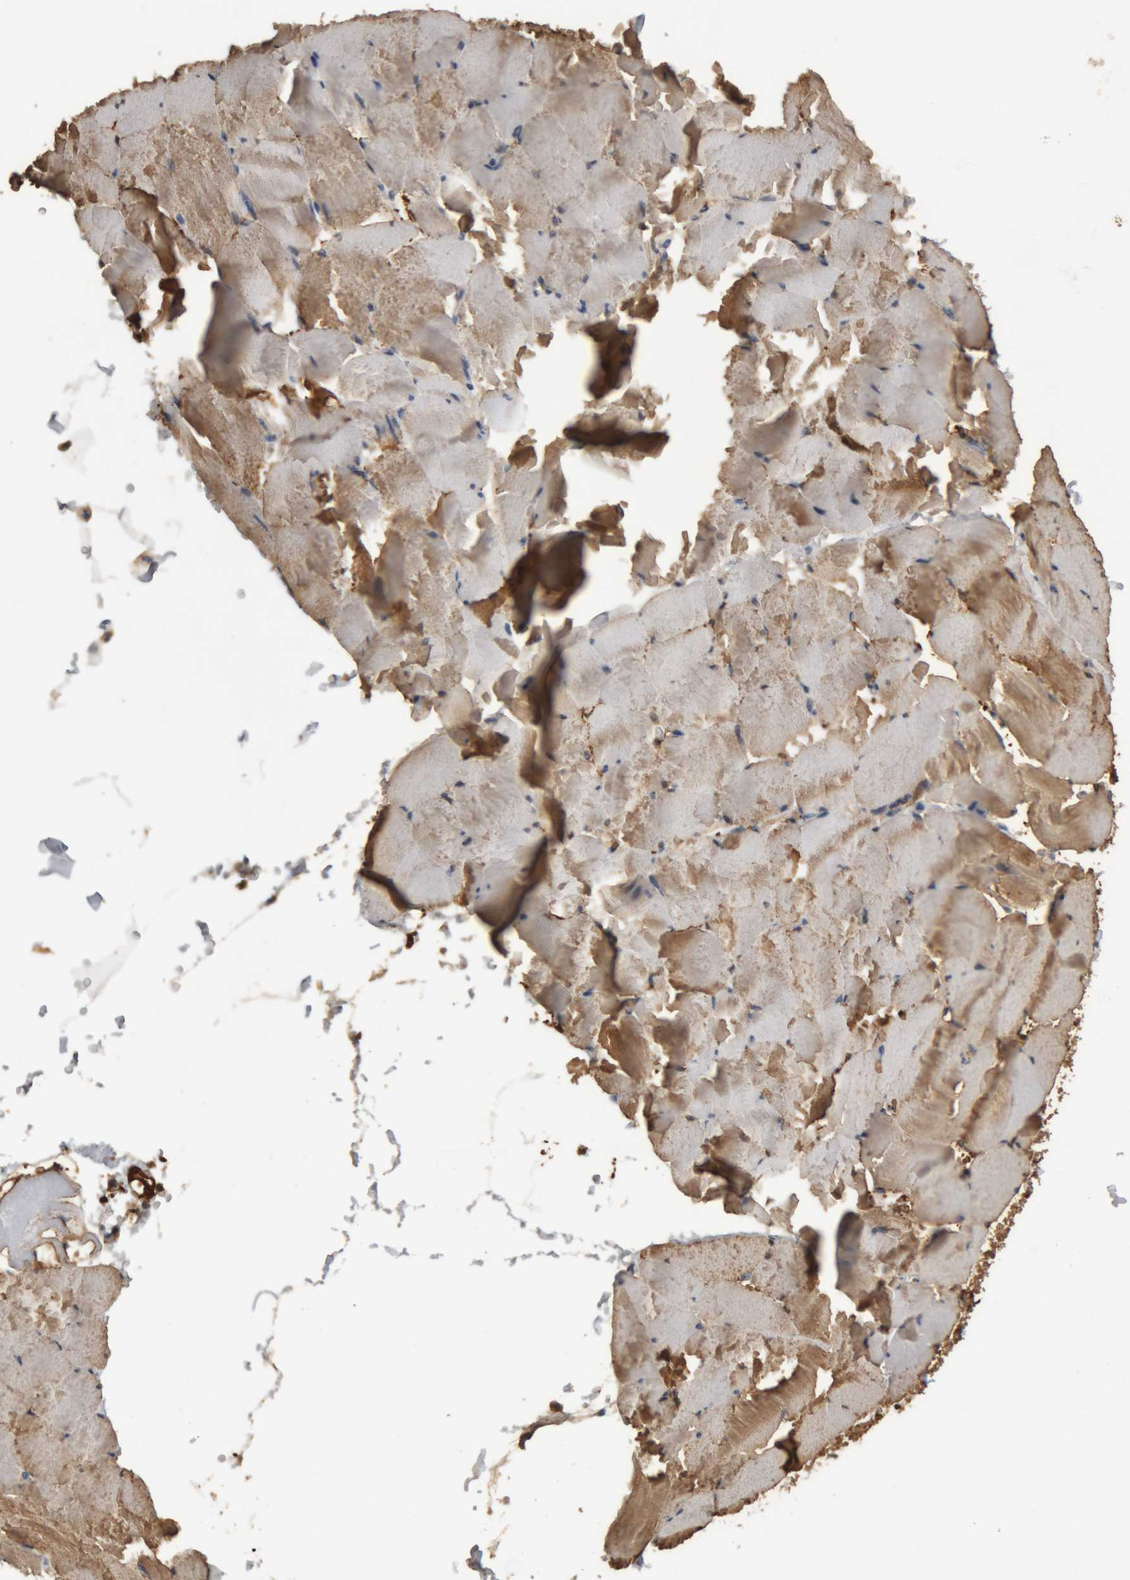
{"staining": {"intensity": "moderate", "quantity": "25%-75%", "location": "cytoplasmic/membranous"}, "tissue": "skeletal muscle", "cell_type": "Myocytes", "image_type": "normal", "snomed": [{"axis": "morphology", "description": "Normal tissue, NOS"}, {"axis": "topography", "description": "Skeletal muscle"}], "caption": "Skeletal muscle stained for a protein (brown) shows moderate cytoplasmic/membranous positive positivity in approximately 25%-75% of myocytes.", "gene": "TMED7", "patient": {"sex": "male", "age": 62}}